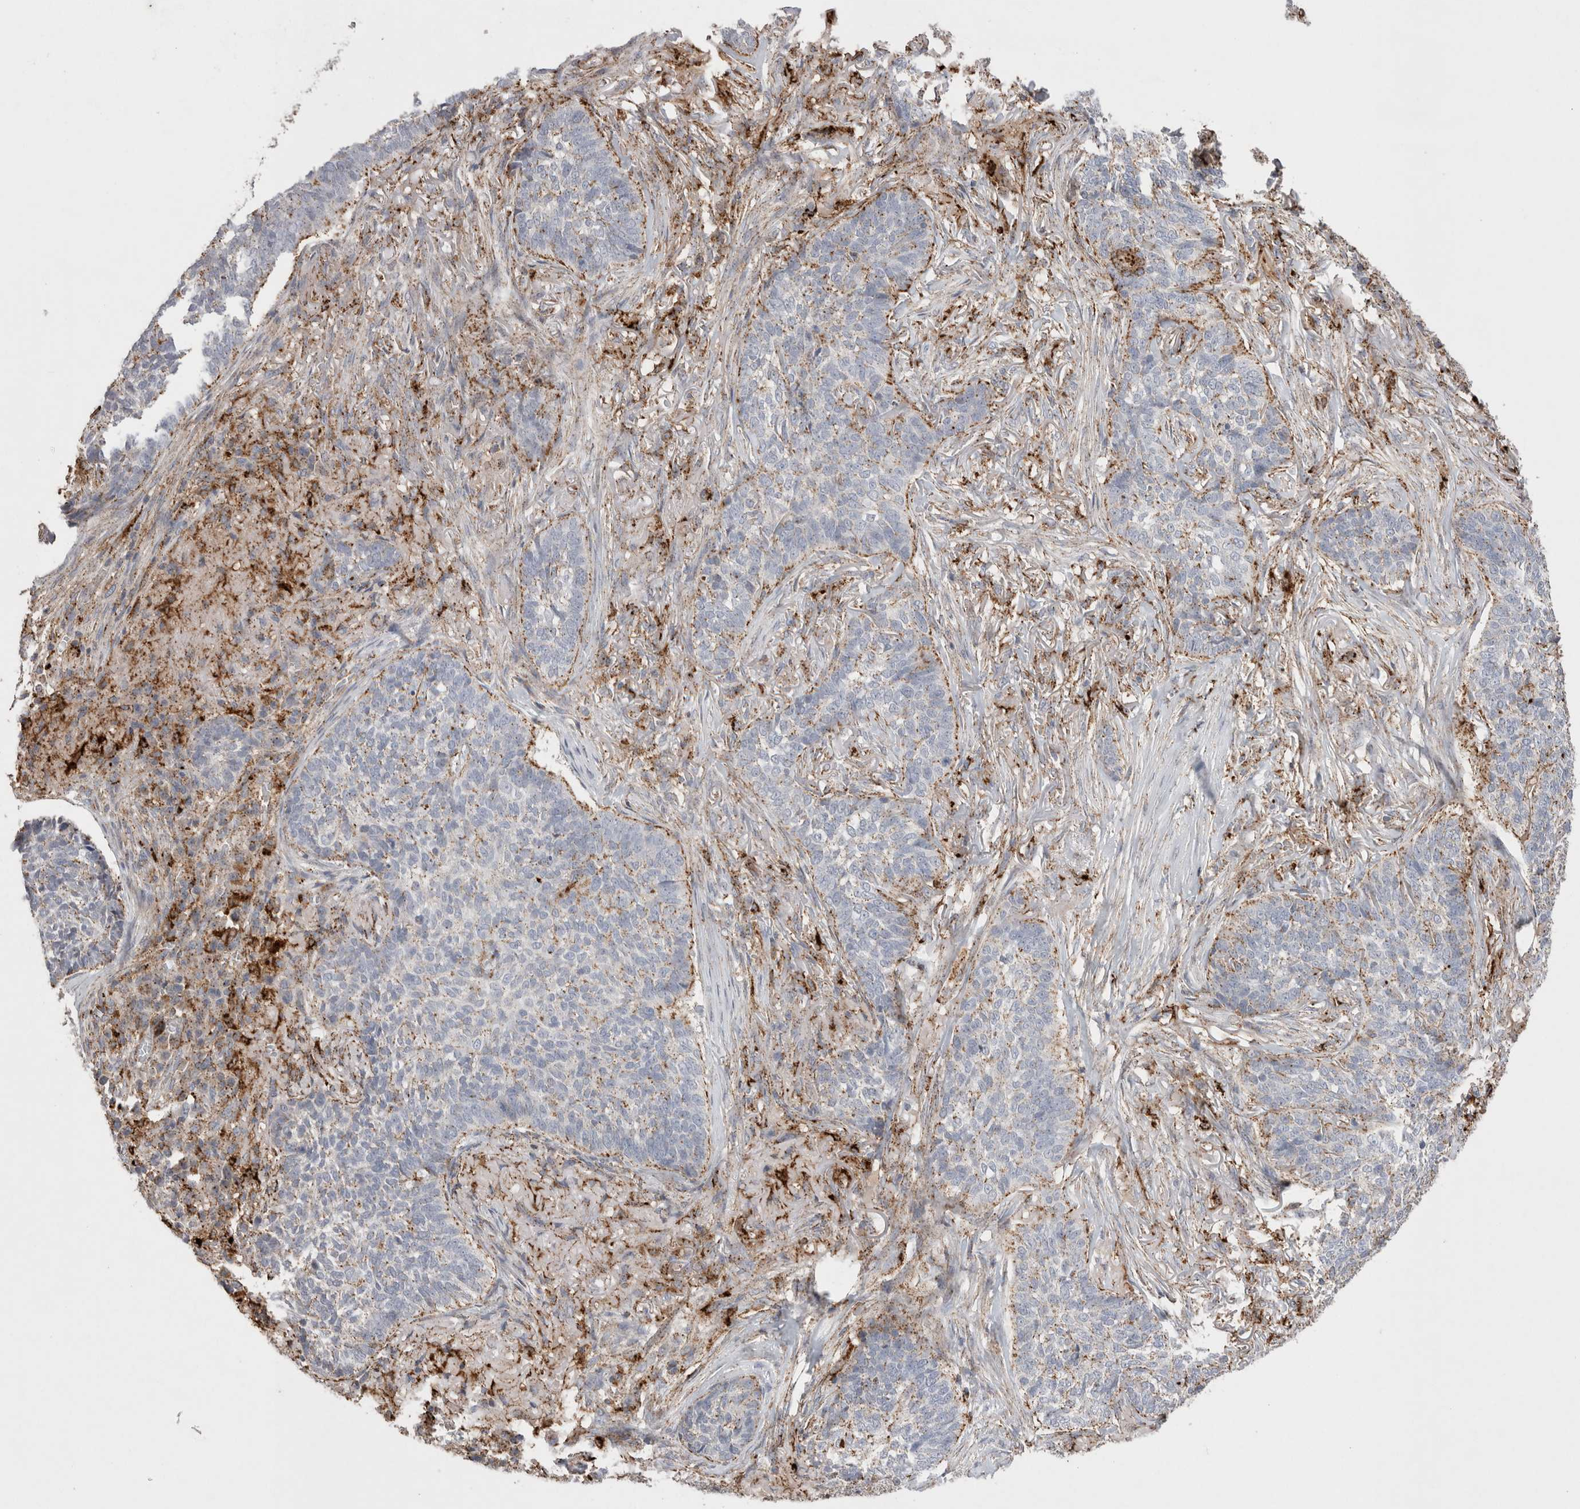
{"staining": {"intensity": "moderate", "quantity": "<25%", "location": "cytoplasmic/membranous"}, "tissue": "skin cancer", "cell_type": "Tumor cells", "image_type": "cancer", "snomed": [{"axis": "morphology", "description": "Basal cell carcinoma"}, {"axis": "topography", "description": "Skin"}], "caption": "Immunohistochemical staining of human skin cancer (basal cell carcinoma) demonstrates low levels of moderate cytoplasmic/membranous protein expression in approximately <25% of tumor cells. The staining was performed using DAB (3,3'-diaminobenzidine), with brown indicating positive protein expression. Nuclei are stained blue with hematoxylin.", "gene": "CTSA", "patient": {"sex": "male", "age": 85}}